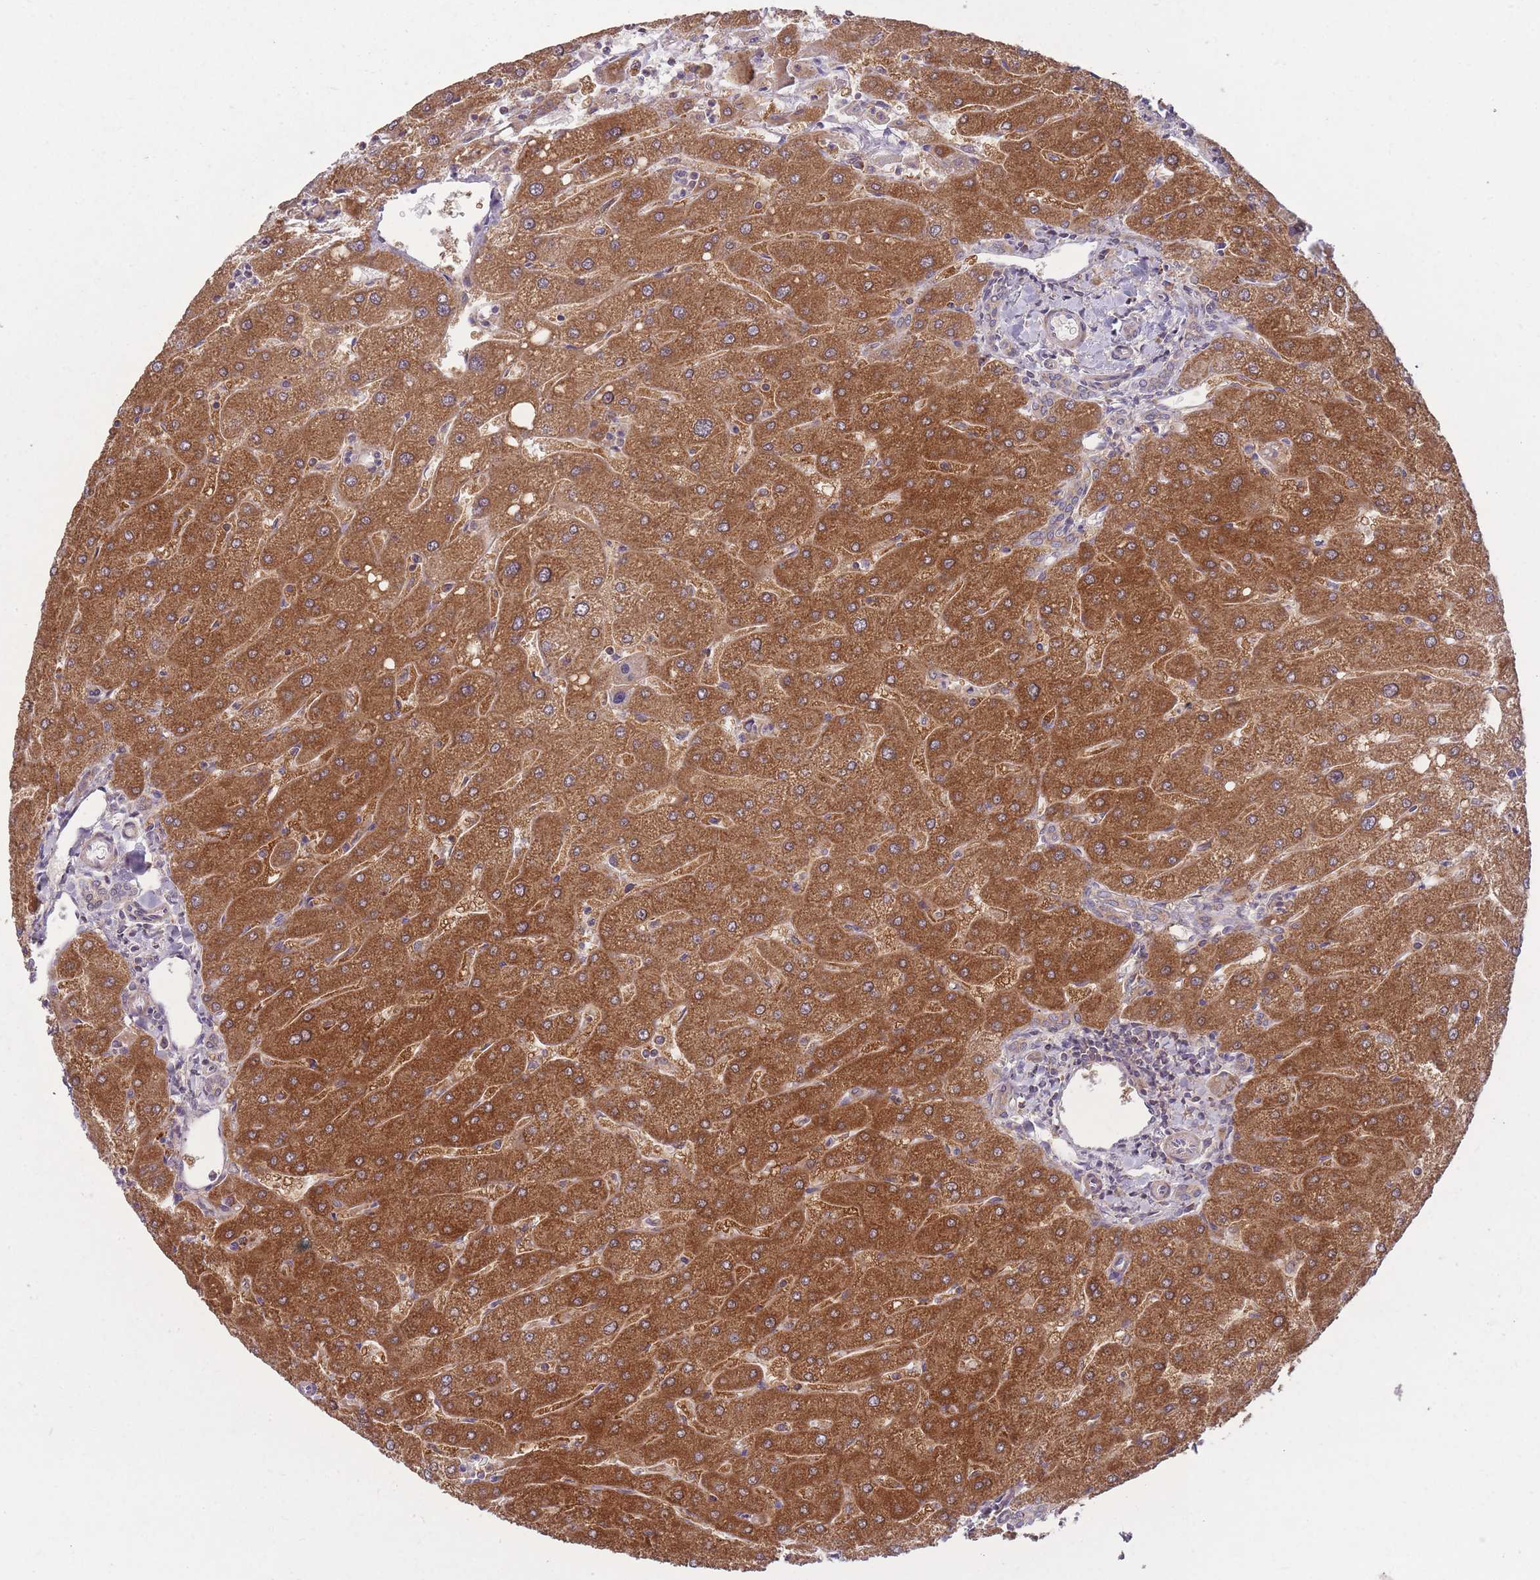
{"staining": {"intensity": "weak", "quantity": "25%-75%", "location": "cytoplasmic/membranous"}, "tissue": "liver", "cell_type": "Cholangiocytes", "image_type": "normal", "snomed": [{"axis": "morphology", "description": "Normal tissue, NOS"}, {"axis": "topography", "description": "Liver"}], "caption": "A brown stain highlights weak cytoplasmic/membranous staining of a protein in cholangiocytes of unremarkable human liver.", "gene": "ENSG00000255639", "patient": {"sex": "male", "age": 67}}